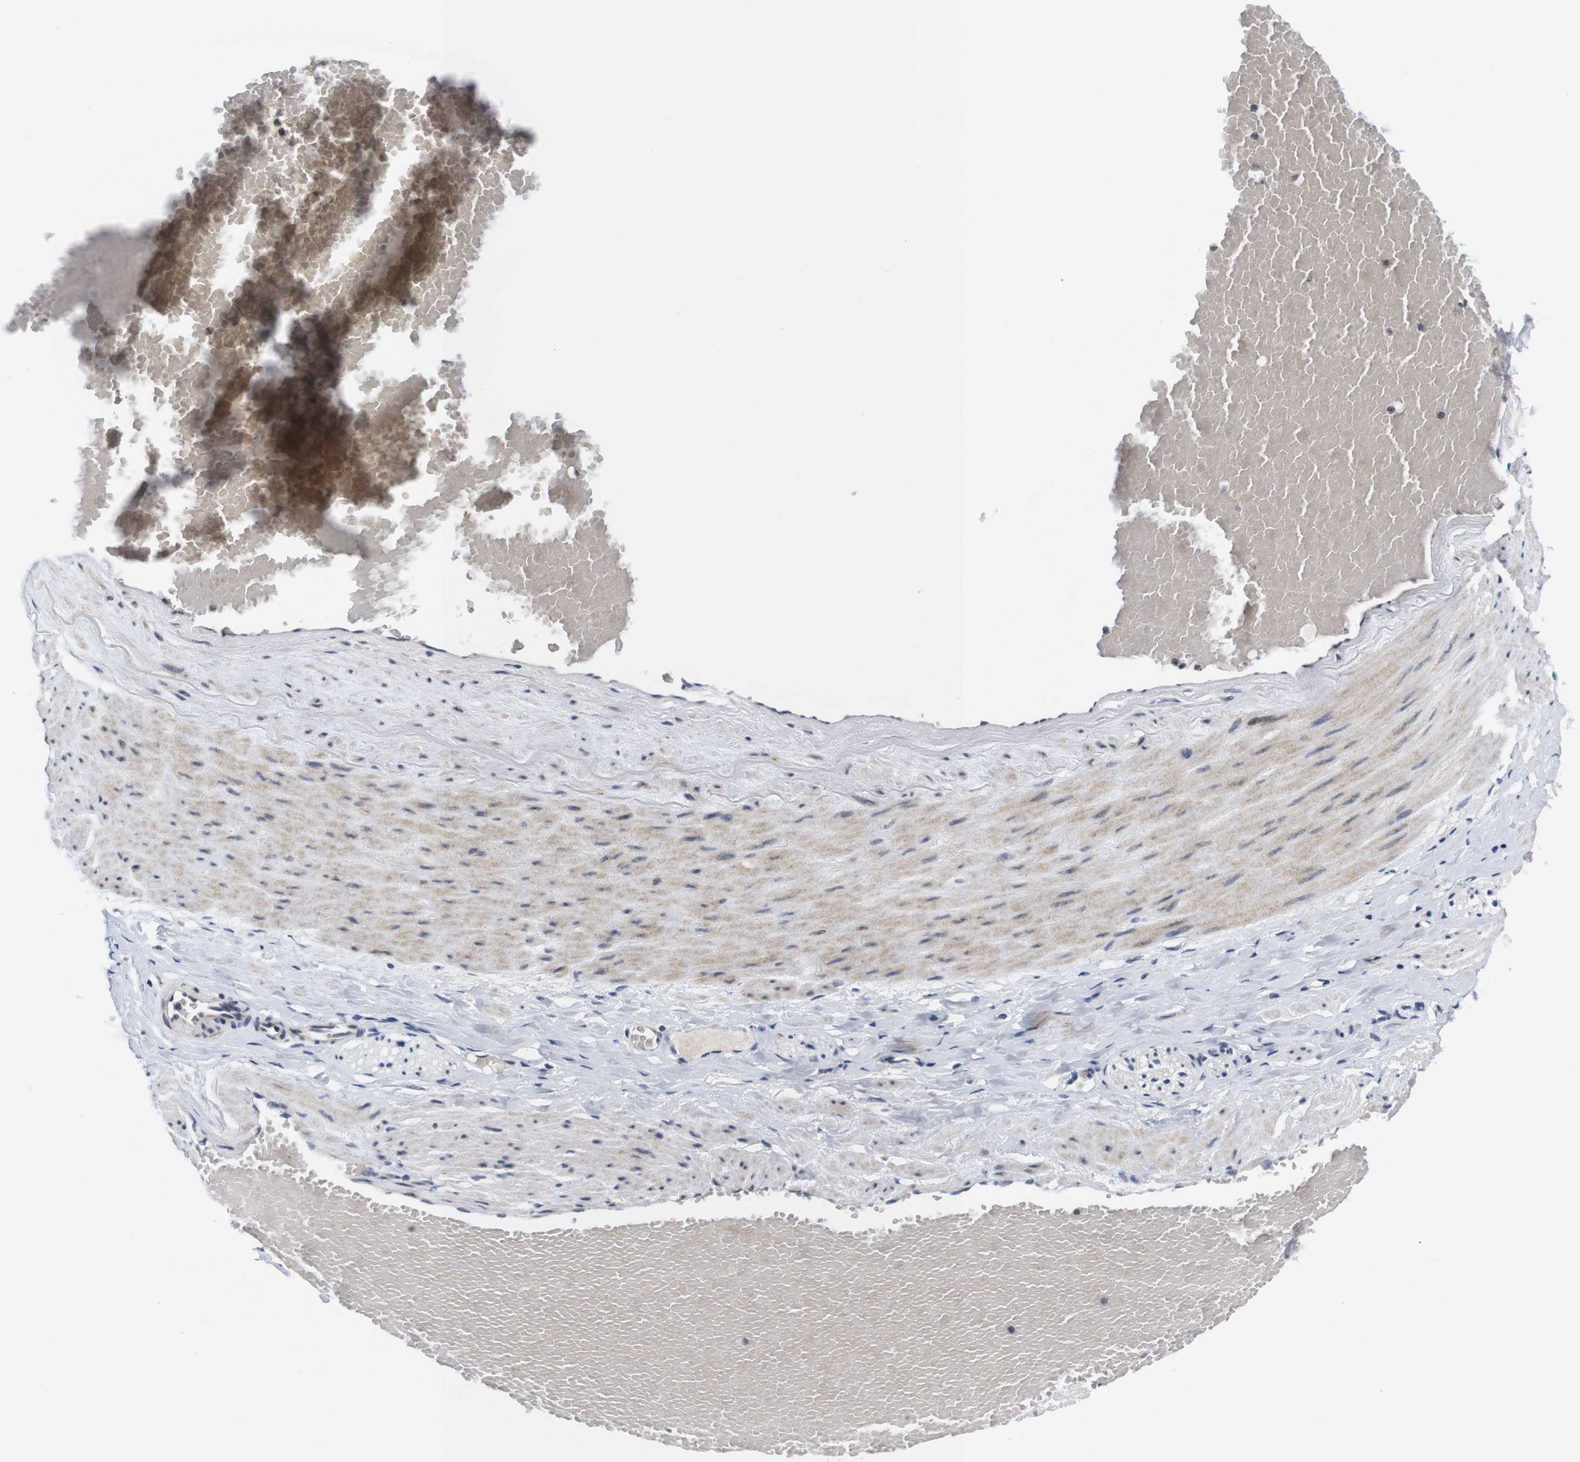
{"staining": {"intensity": "negative", "quantity": "none", "location": "none"}, "tissue": "adipose tissue", "cell_type": "Adipocytes", "image_type": "normal", "snomed": [{"axis": "morphology", "description": "Normal tissue, NOS"}, {"axis": "topography", "description": "Soft tissue"}, {"axis": "topography", "description": "Vascular tissue"}], "caption": "This is a photomicrograph of immunohistochemistry (IHC) staining of benign adipose tissue, which shows no expression in adipocytes. Brightfield microscopy of IHC stained with DAB (brown) and hematoxylin (blue), captured at high magnification.", "gene": "SKP2", "patient": {"sex": "female", "age": 35}}